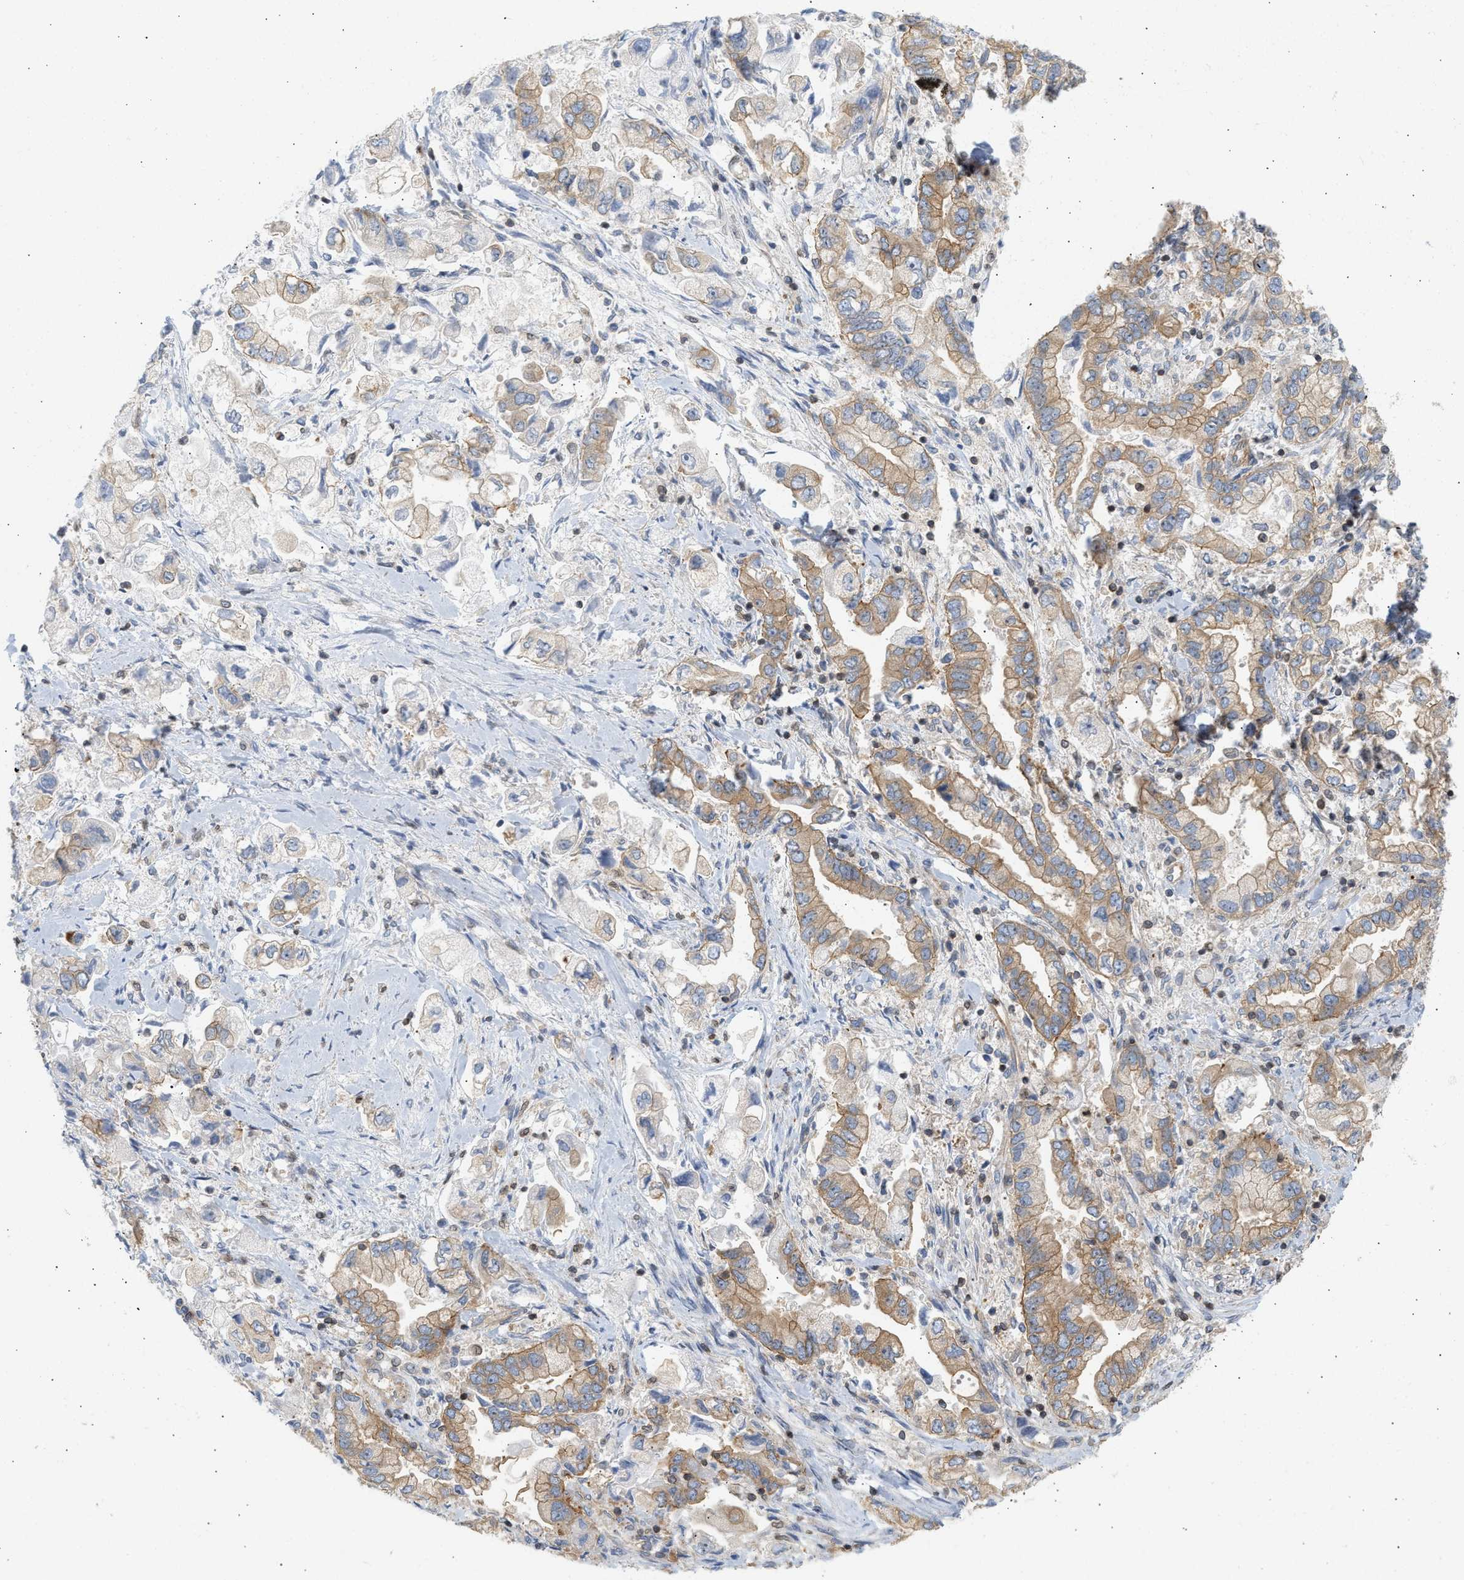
{"staining": {"intensity": "moderate", "quantity": ">75%", "location": "cytoplasmic/membranous"}, "tissue": "stomach cancer", "cell_type": "Tumor cells", "image_type": "cancer", "snomed": [{"axis": "morphology", "description": "Normal tissue, NOS"}, {"axis": "morphology", "description": "Adenocarcinoma, NOS"}, {"axis": "topography", "description": "Stomach"}], "caption": "IHC micrograph of stomach cancer stained for a protein (brown), which exhibits medium levels of moderate cytoplasmic/membranous expression in approximately >75% of tumor cells.", "gene": "STRN", "patient": {"sex": "male", "age": 62}}